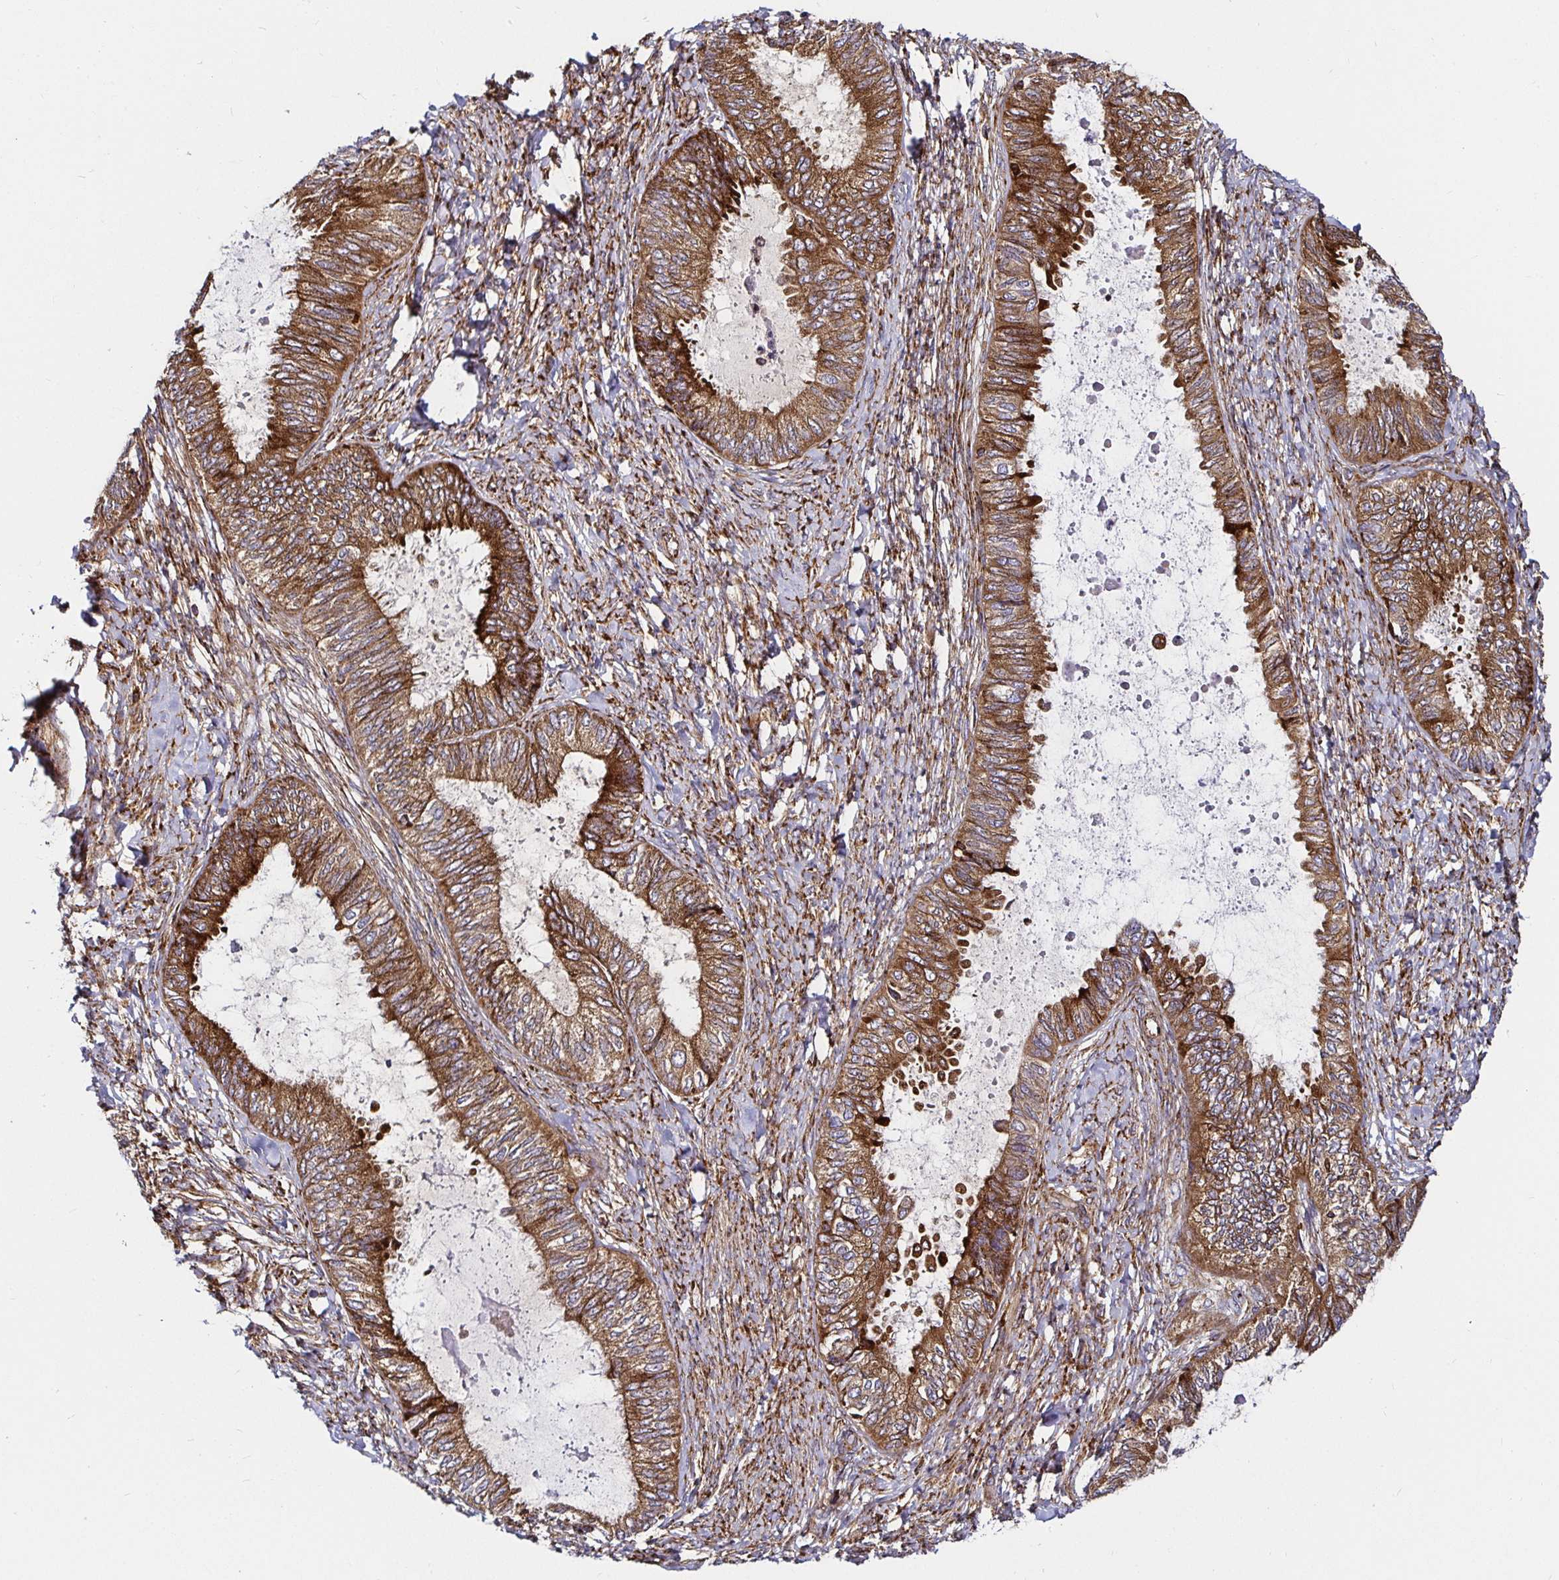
{"staining": {"intensity": "moderate", "quantity": ">75%", "location": "cytoplasmic/membranous"}, "tissue": "ovarian cancer", "cell_type": "Tumor cells", "image_type": "cancer", "snomed": [{"axis": "morphology", "description": "Carcinoma, endometroid"}, {"axis": "topography", "description": "Ovary"}], "caption": "Ovarian cancer (endometroid carcinoma) was stained to show a protein in brown. There is medium levels of moderate cytoplasmic/membranous expression in about >75% of tumor cells. The protein of interest is shown in brown color, while the nuclei are stained blue.", "gene": "SMYD3", "patient": {"sex": "female", "age": 70}}